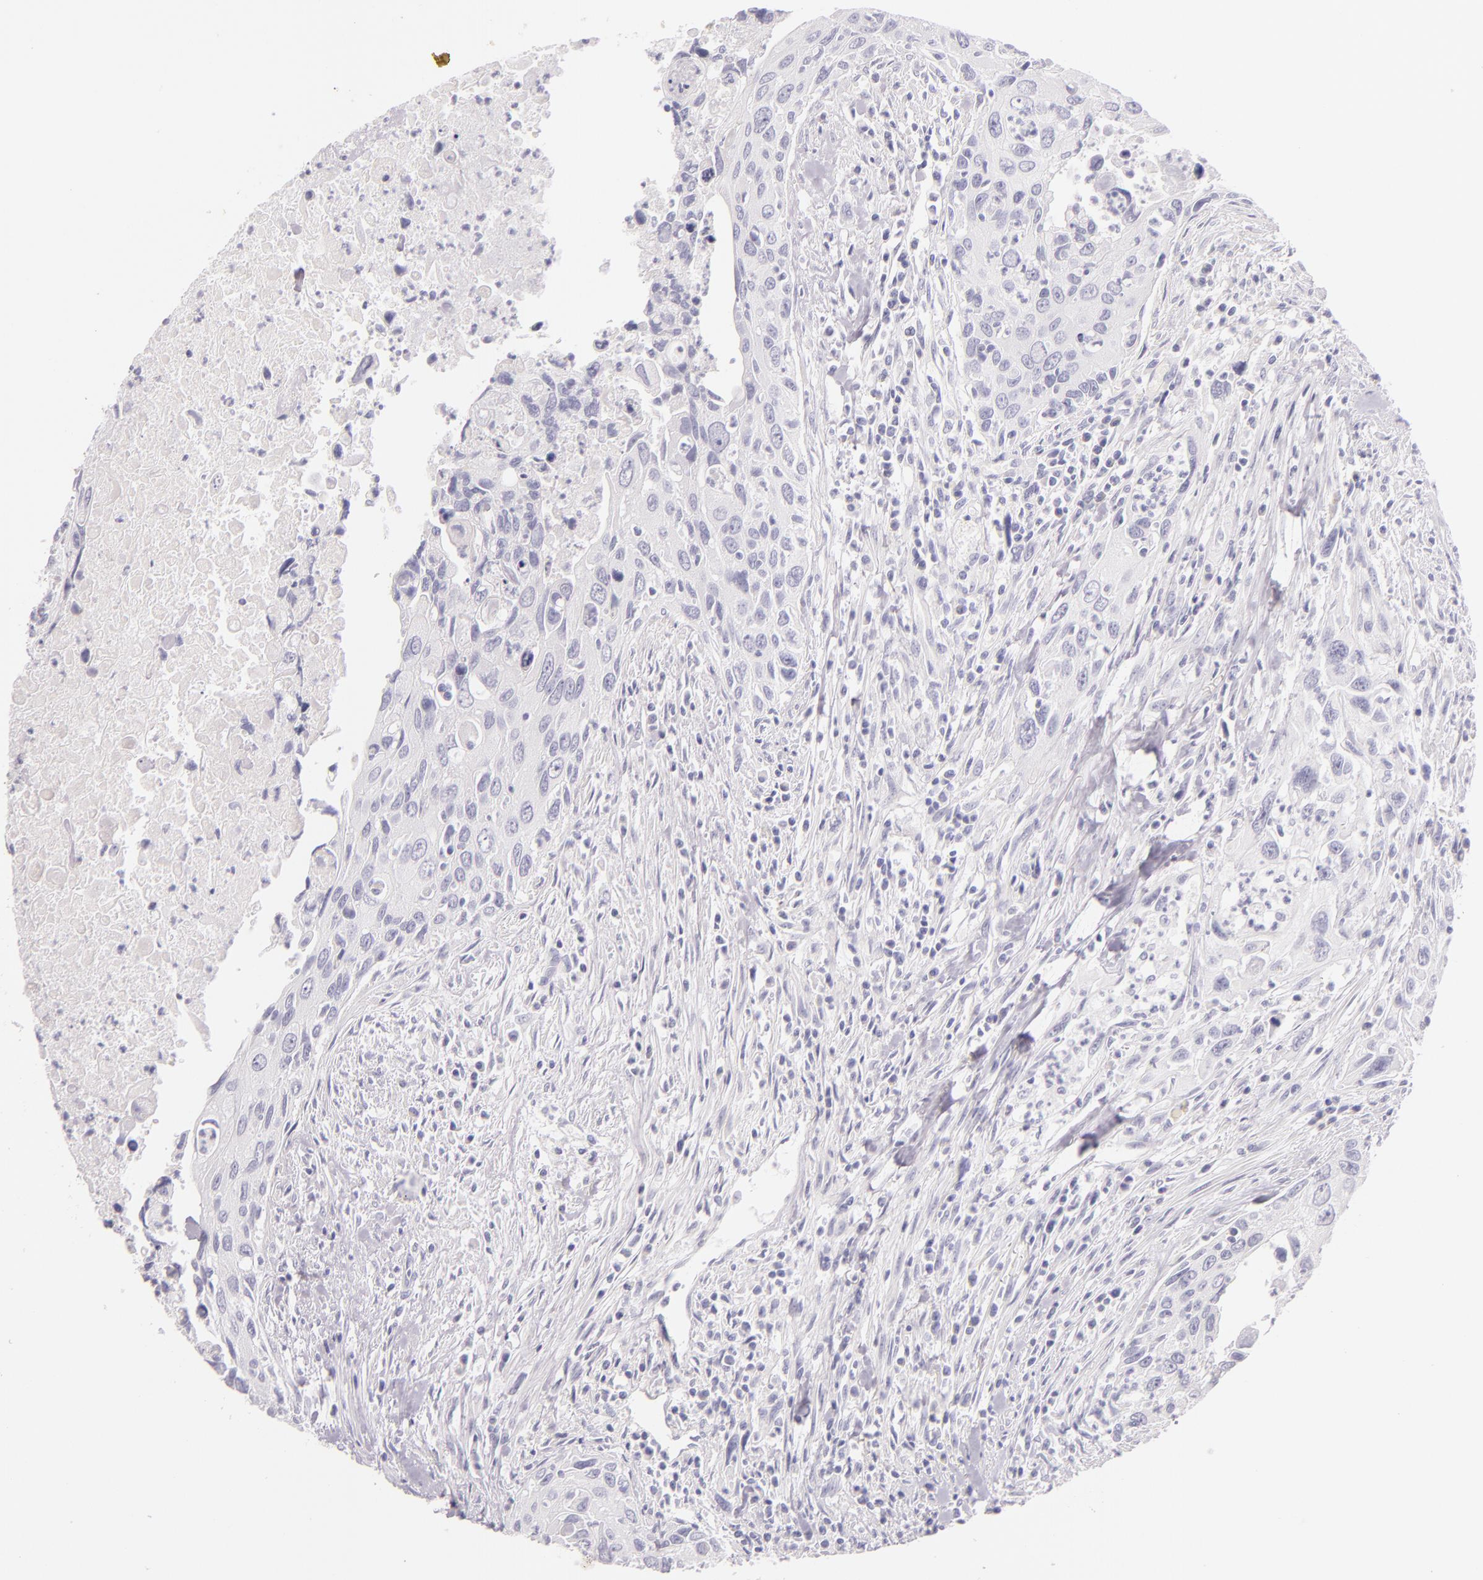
{"staining": {"intensity": "negative", "quantity": "none", "location": "none"}, "tissue": "urothelial cancer", "cell_type": "Tumor cells", "image_type": "cancer", "snomed": [{"axis": "morphology", "description": "Urothelial carcinoma, High grade"}, {"axis": "topography", "description": "Urinary bladder"}], "caption": "Urothelial carcinoma (high-grade) was stained to show a protein in brown. There is no significant expression in tumor cells.", "gene": "INA", "patient": {"sex": "male", "age": 71}}